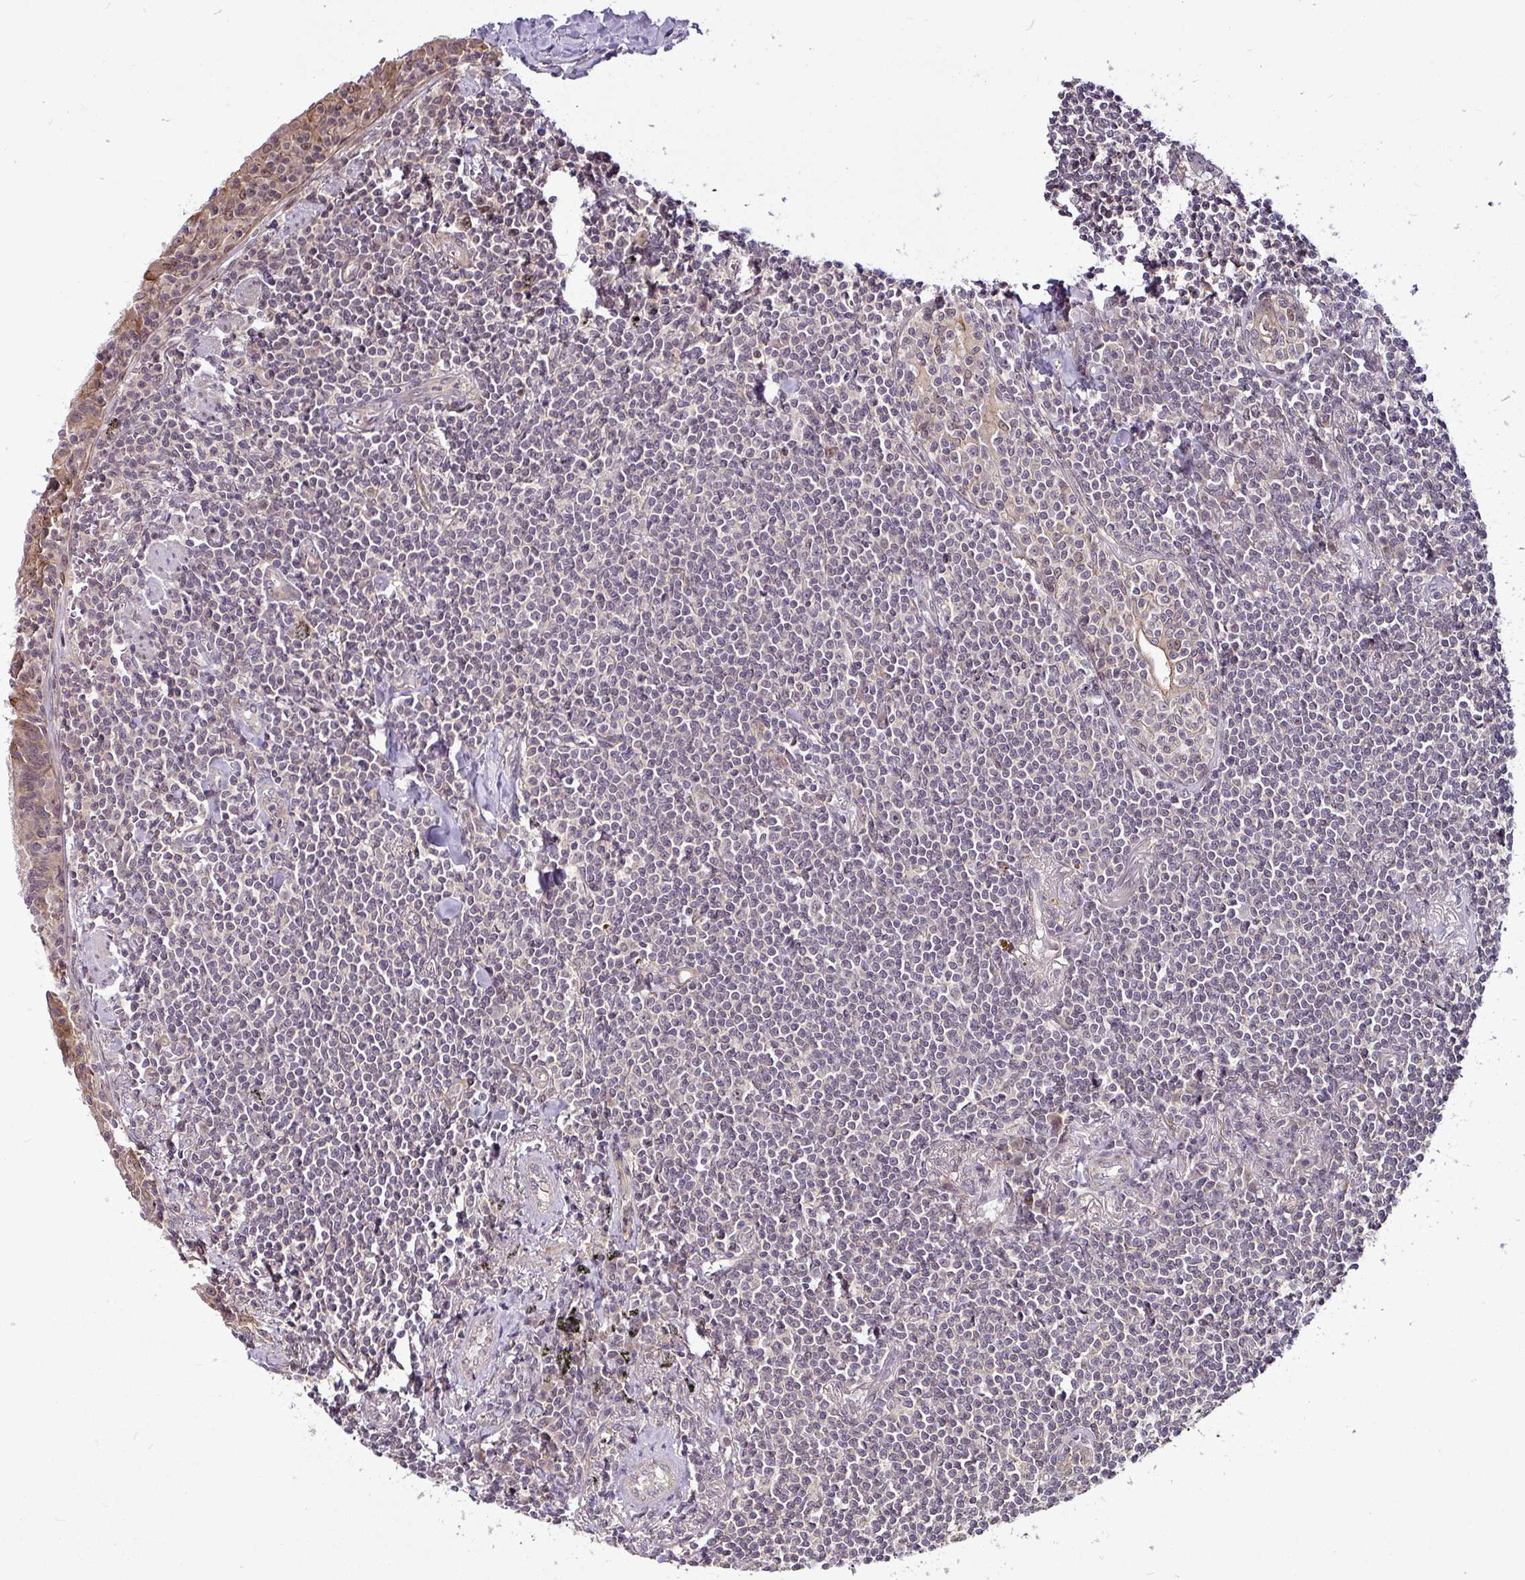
{"staining": {"intensity": "negative", "quantity": "none", "location": "none"}, "tissue": "lymphoma", "cell_type": "Tumor cells", "image_type": "cancer", "snomed": [{"axis": "morphology", "description": "Malignant lymphoma, non-Hodgkin's type, Low grade"}, {"axis": "topography", "description": "Lung"}], "caption": "Immunohistochemistry of malignant lymphoma, non-Hodgkin's type (low-grade) demonstrates no positivity in tumor cells.", "gene": "DCAF13", "patient": {"sex": "female", "age": 71}}